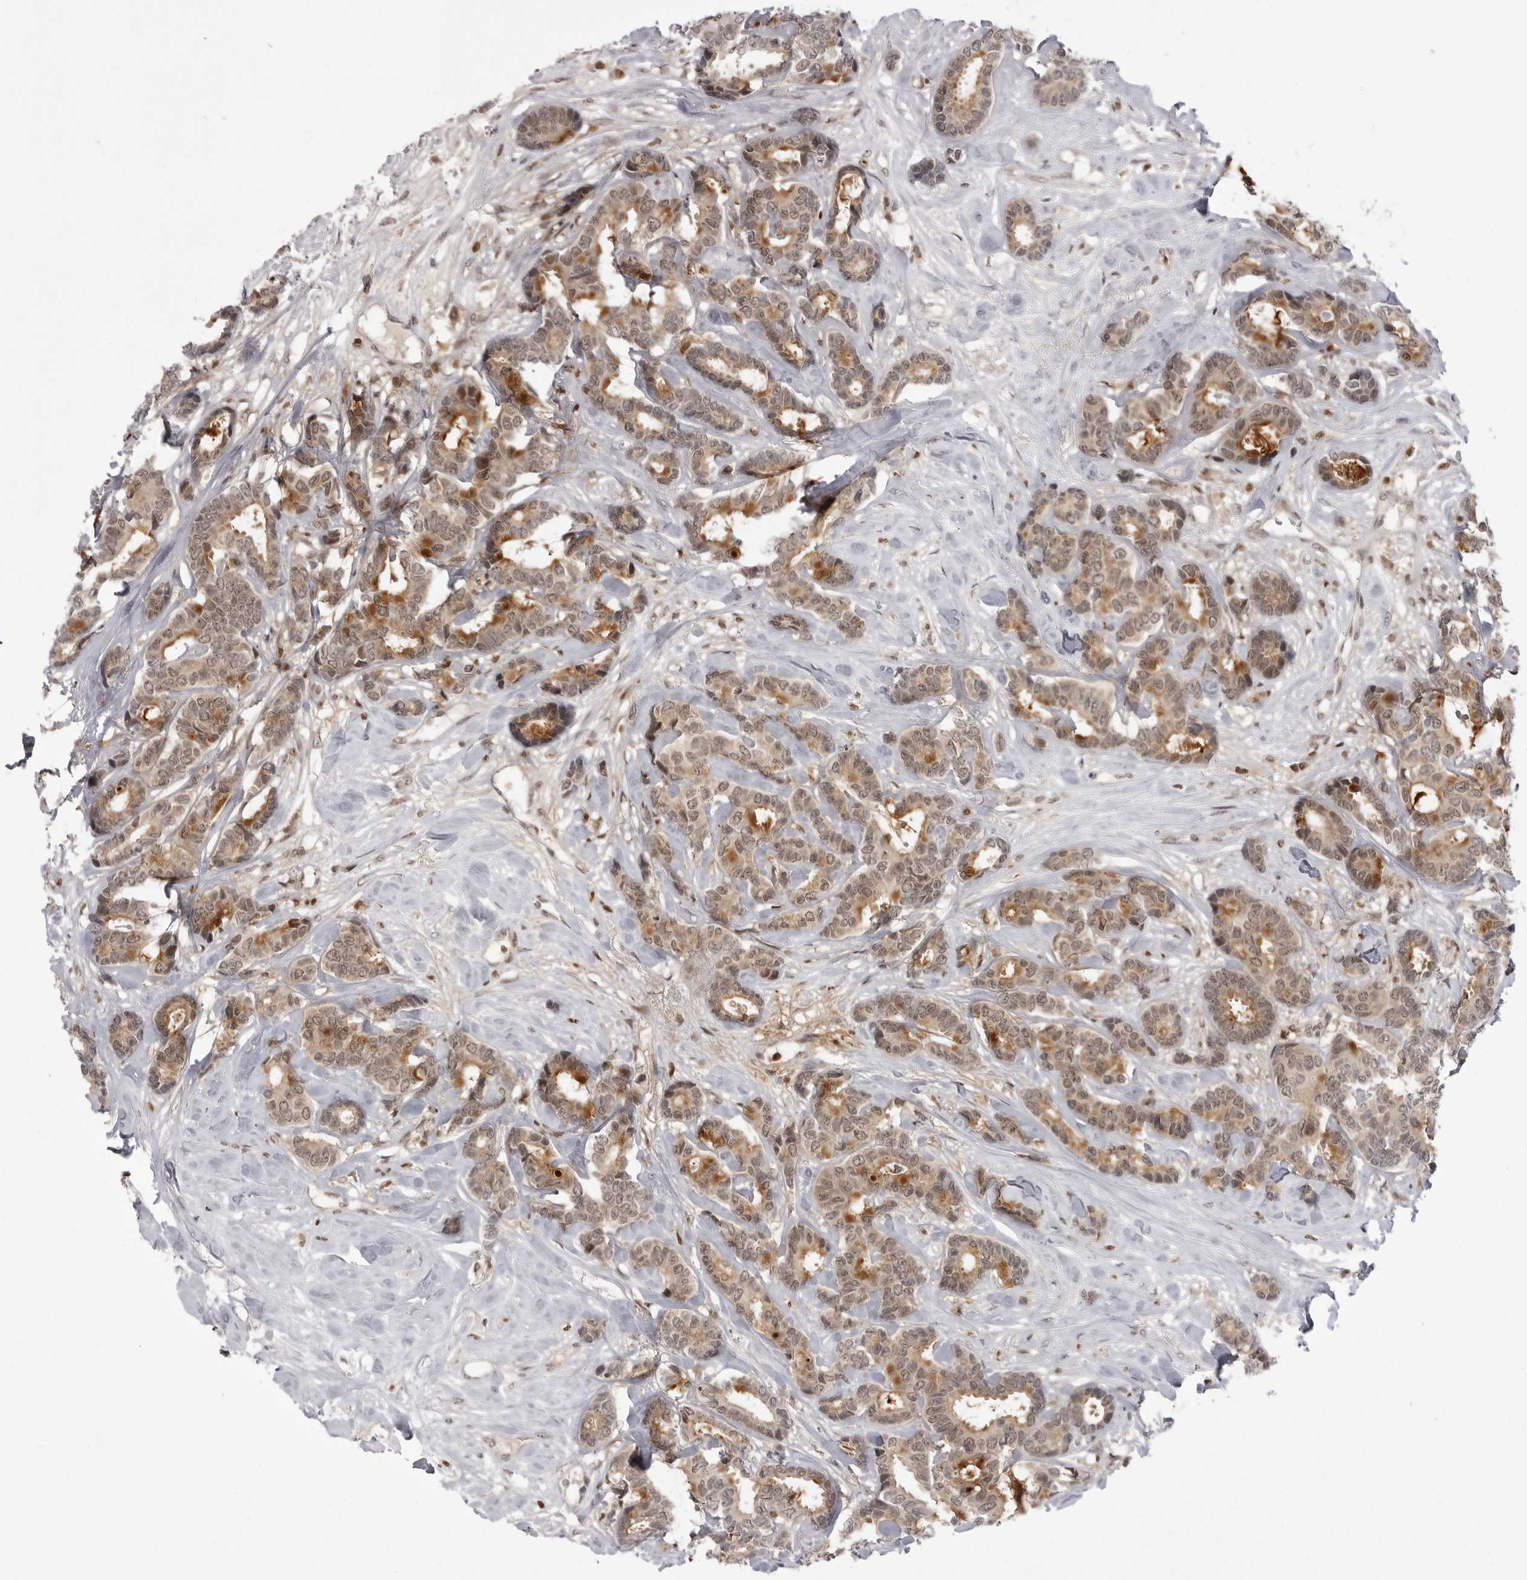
{"staining": {"intensity": "moderate", "quantity": ">75%", "location": "cytoplasmic/membranous,nuclear"}, "tissue": "breast cancer", "cell_type": "Tumor cells", "image_type": "cancer", "snomed": [{"axis": "morphology", "description": "Duct carcinoma"}, {"axis": "topography", "description": "Breast"}], "caption": "Protein analysis of breast cancer tissue displays moderate cytoplasmic/membranous and nuclear expression in approximately >75% of tumor cells.", "gene": "PTK2B", "patient": {"sex": "female", "age": 87}}